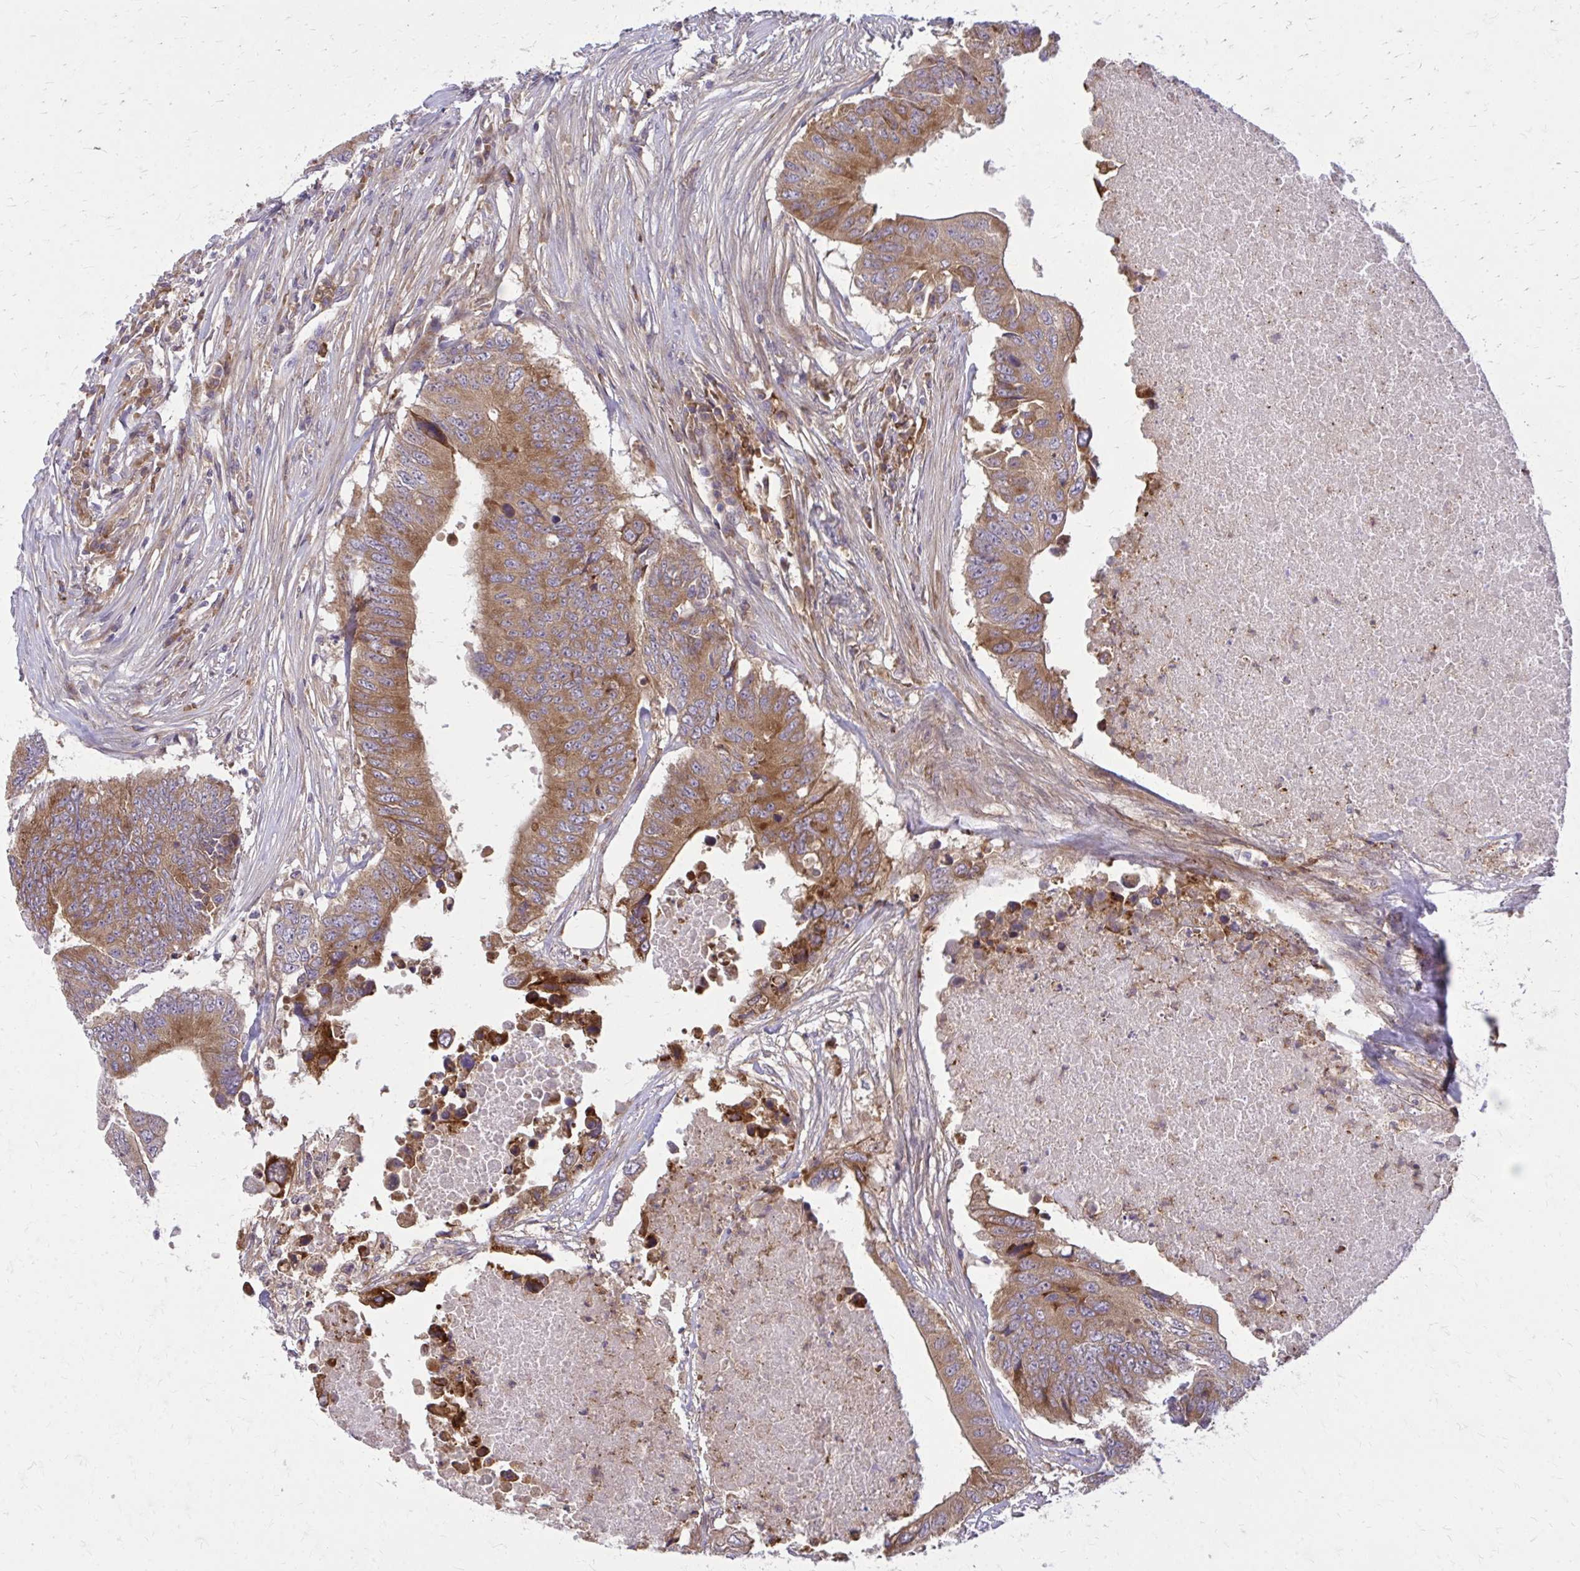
{"staining": {"intensity": "moderate", "quantity": ">75%", "location": "cytoplasmic/membranous"}, "tissue": "colorectal cancer", "cell_type": "Tumor cells", "image_type": "cancer", "snomed": [{"axis": "morphology", "description": "Adenocarcinoma, NOS"}, {"axis": "topography", "description": "Colon"}], "caption": "A brown stain shows moderate cytoplasmic/membranous positivity of a protein in human colorectal cancer (adenocarcinoma) tumor cells.", "gene": "OXNAD1", "patient": {"sex": "male", "age": 71}}